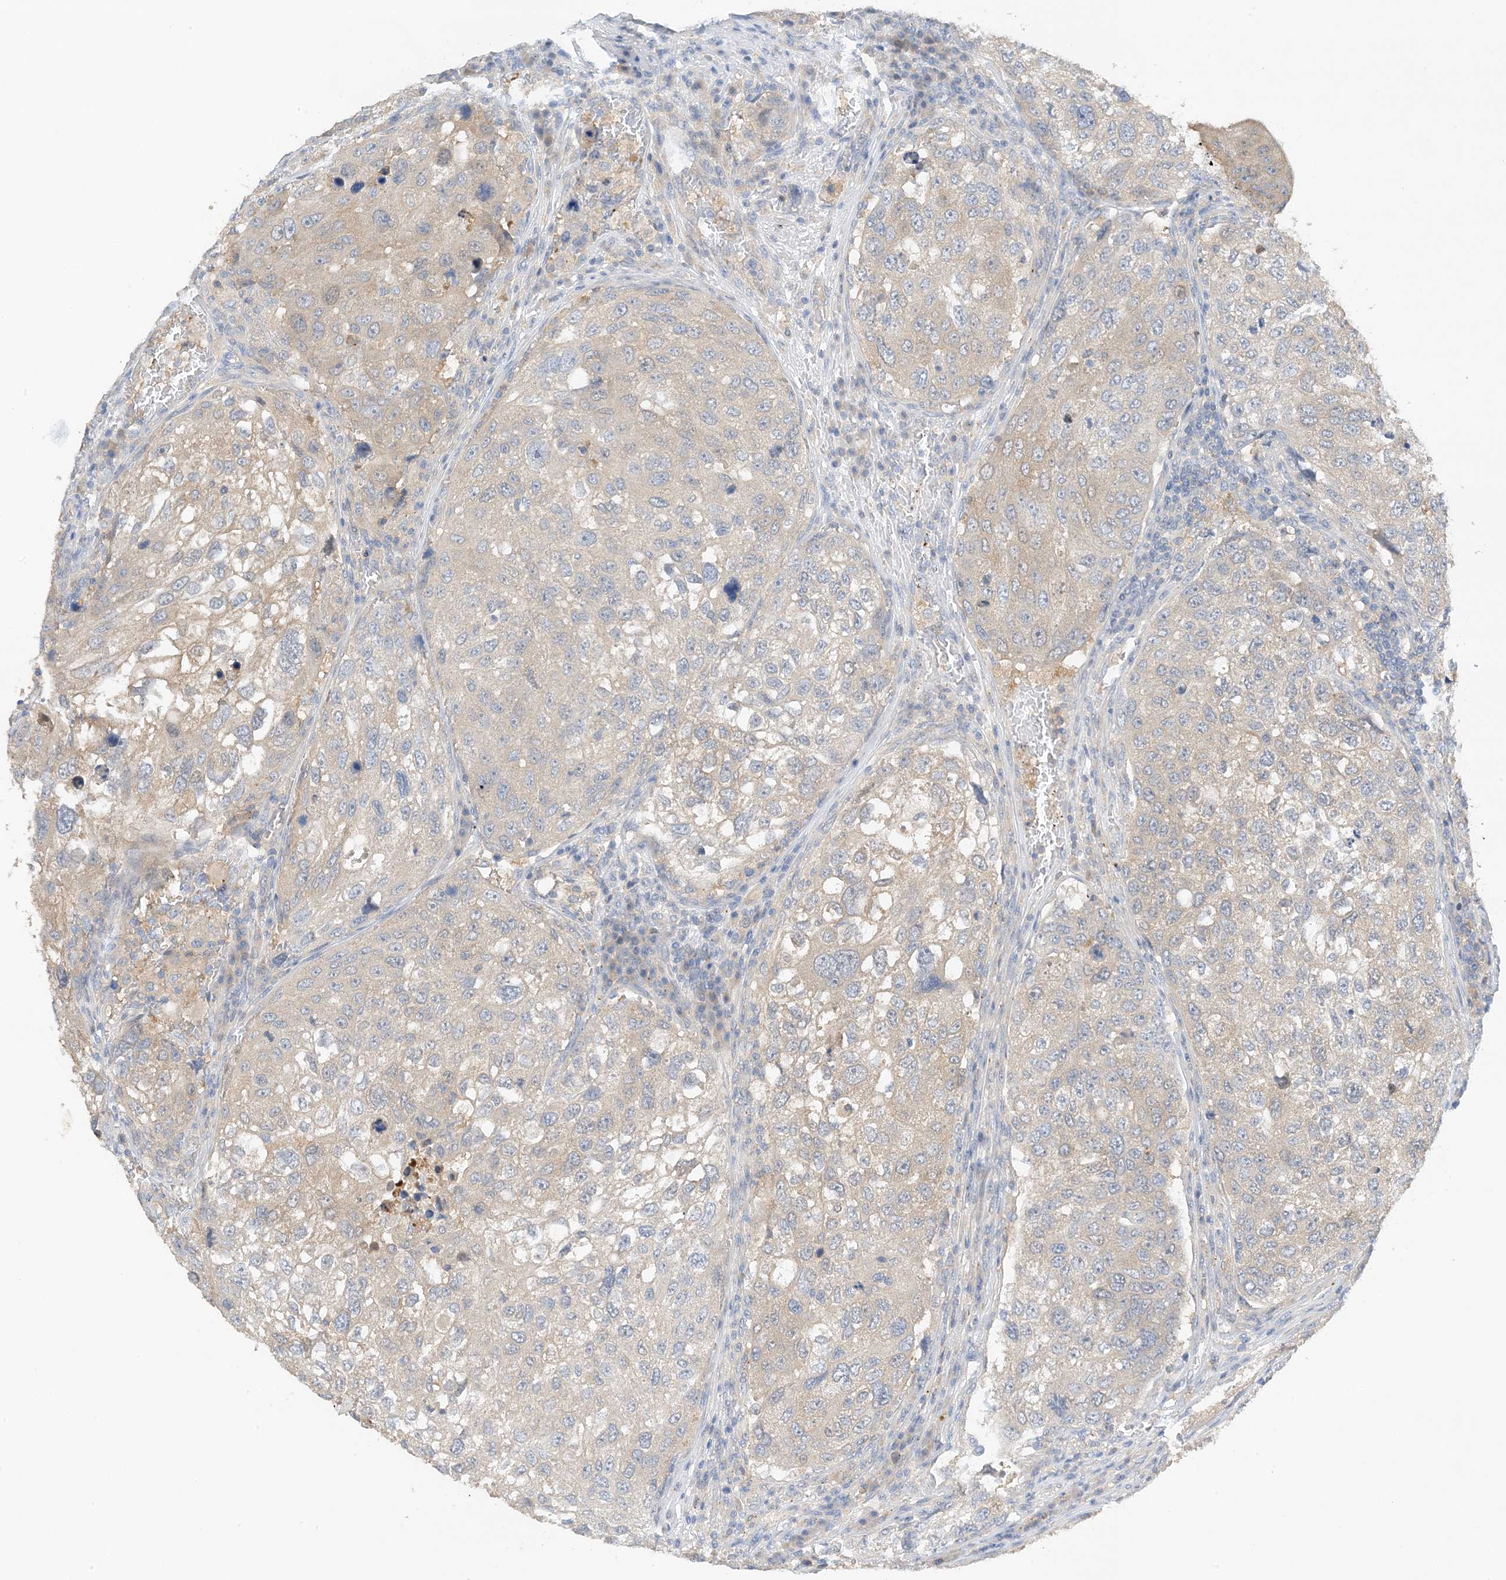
{"staining": {"intensity": "weak", "quantity": "<25%", "location": "cytoplasmic/membranous"}, "tissue": "urothelial cancer", "cell_type": "Tumor cells", "image_type": "cancer", "snomed": [{"axis": "morphology", "description": "Urothelial carcinoma, High grade"}, {"axis": "topography", "description": "Lymph node"}, {"axis": "topography", "description": "Urinary bladder"}], "caption": "Protein analysis of urothelial cancer displays no significant positivity in tumor cells.", "gene": "KIFBP", "patient": {"sex": "male", "age": 51}}